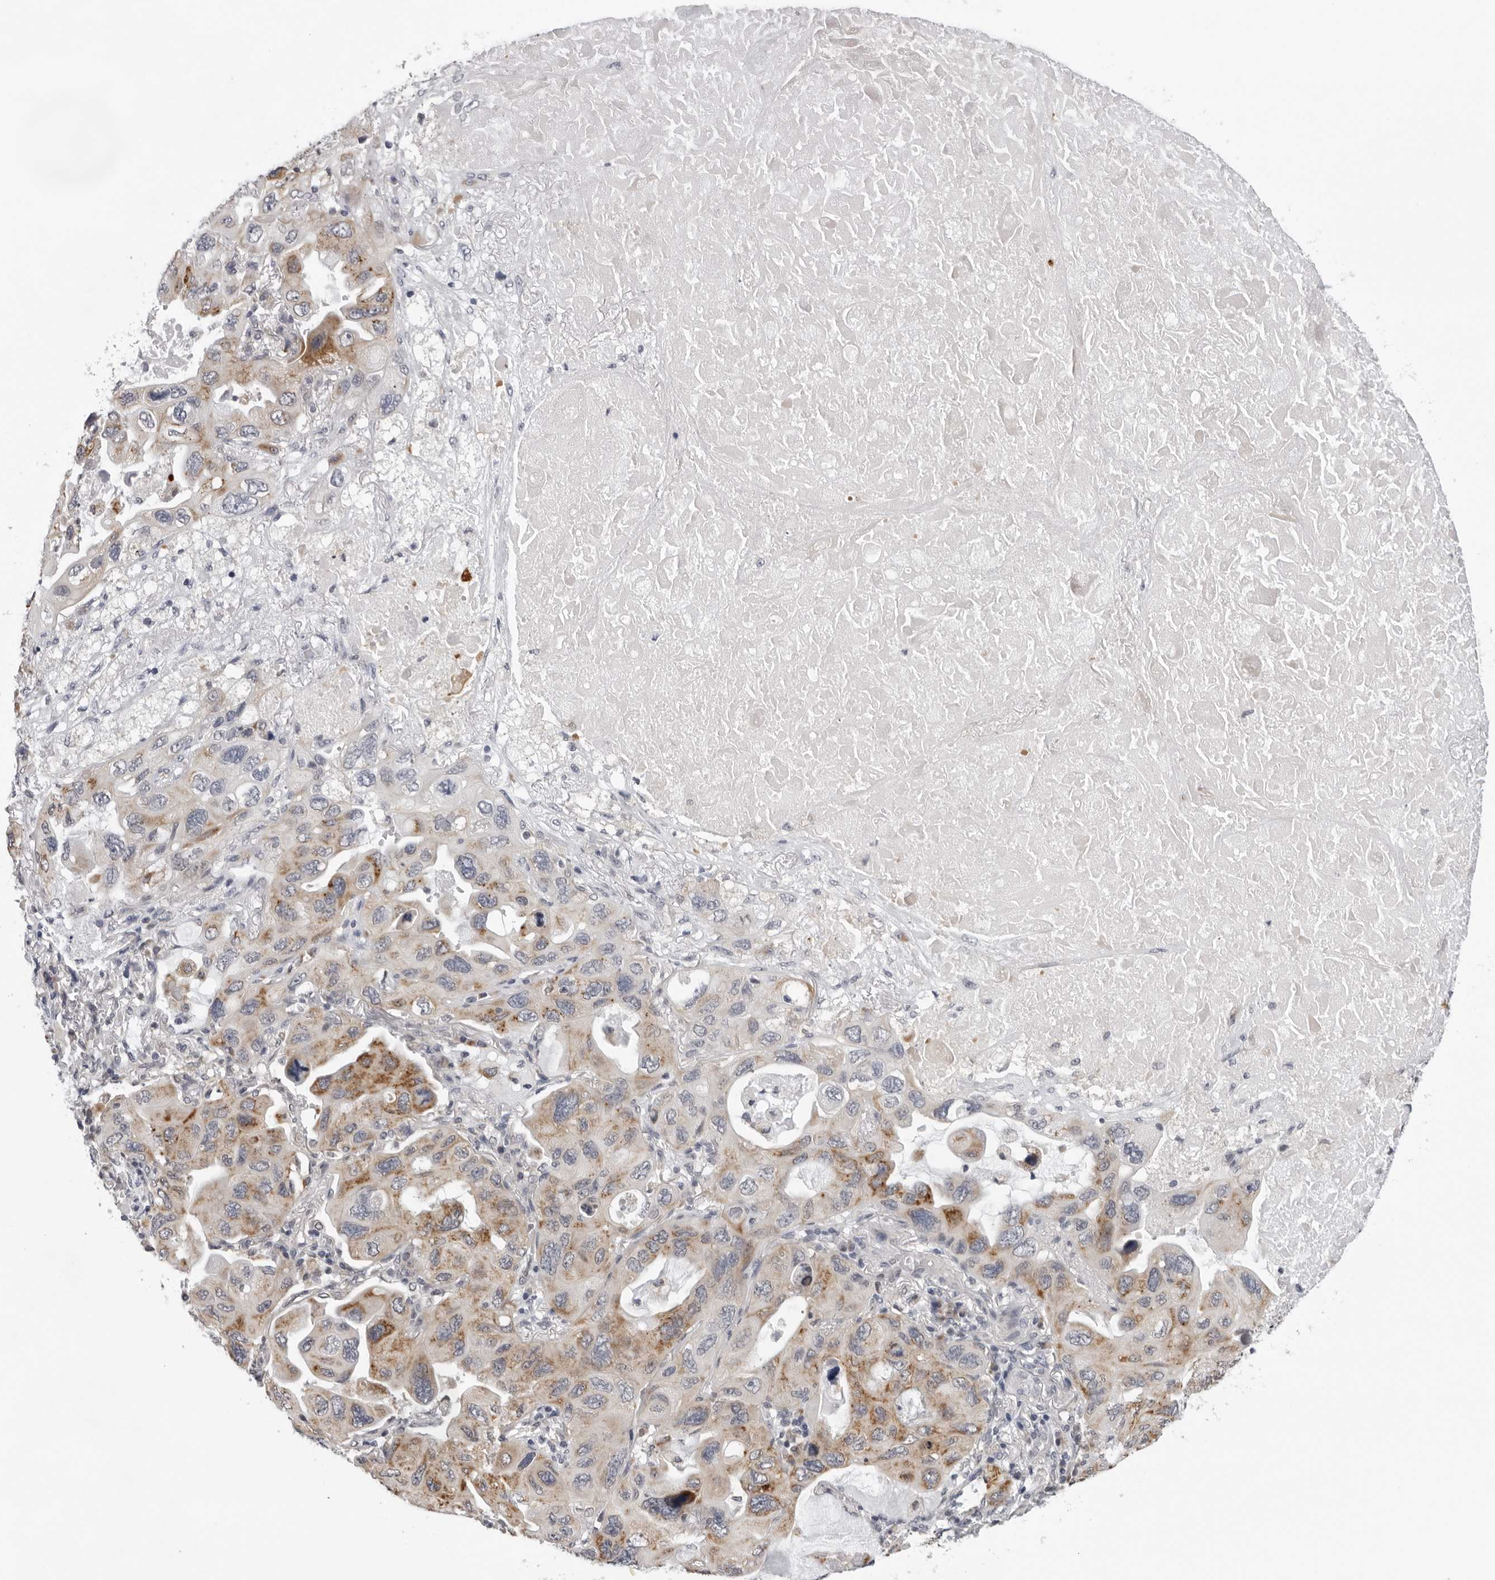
{"staining": {"intensity": "moderate", "quantity": "25%-75%", "location": "cytoplasmic/membranous"}, "tissue": "lung cancer", "cell_type": "Tumor cells", "image_type": "cancer", "snomed": [{"axis": "morphology", "description": "Squamous cell carcinoma, NOS"}, {"axis": "topography", "description": "Lung"}], "caption": "Protein expression analysis of lung cancer (squamous cell carcinoma) exhibits moderate cytoplasmic/membranous positivity in about 25%-75% of tumor cells.", "gene": "CPT2", "patient": {"sex": "female", "age": 73}}